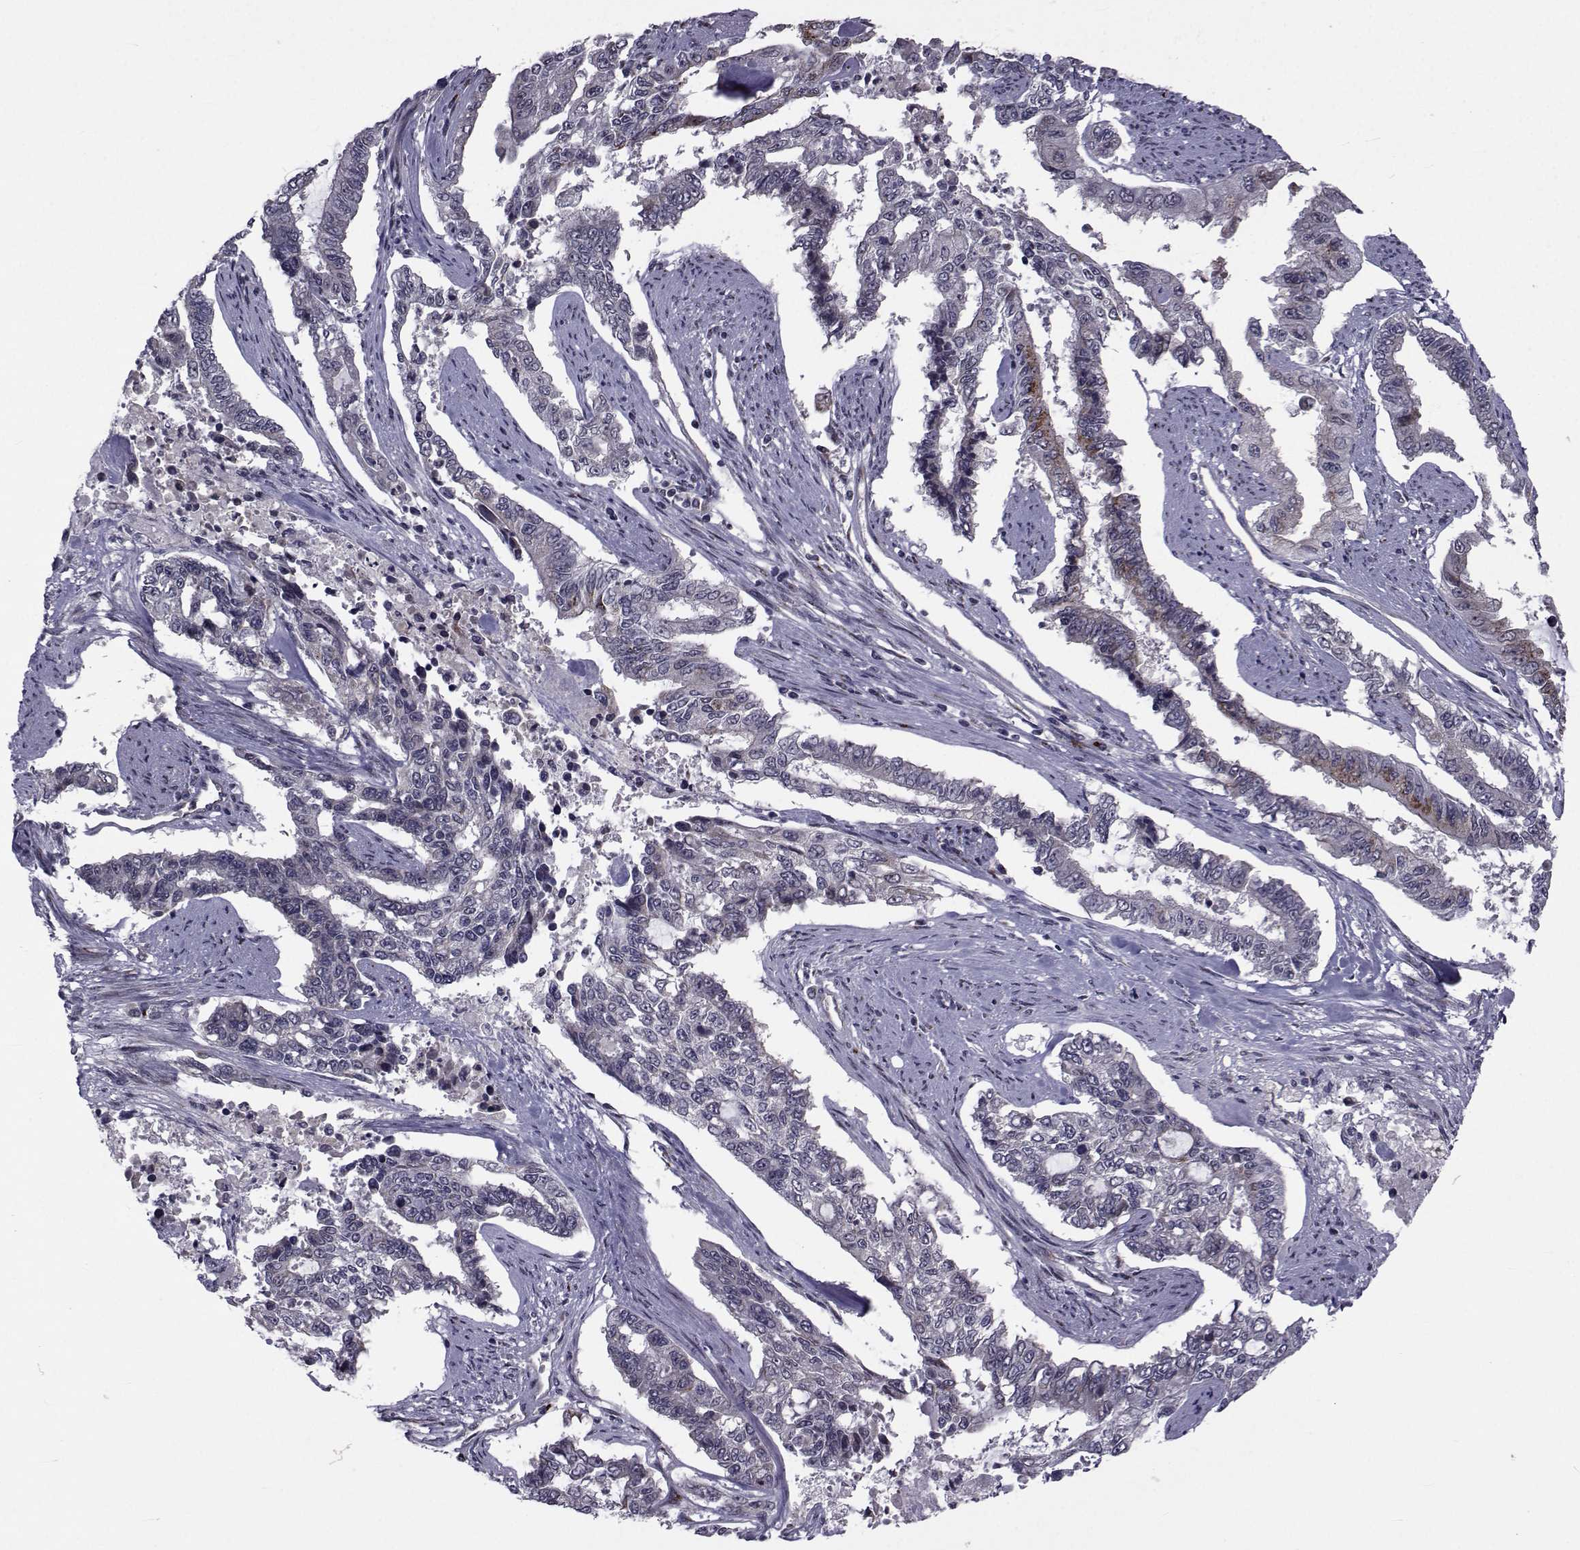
{"staining": {"intensity": "moderate", "quantity": "<25%", "location": "cytoplasmic/membranous"}, "tissue": "endometrial cancer", "cell_type": "Tumor cells", "image_type": "cancer", "snomed": [{"axis": "morphology", "description": "Adenocarcinoma, NOS"}, {"axis": "topography", "description": "Uterus"}], "caption": "IHC staining of endometrial adenocarcinoma, which displays low levels of moderate cytoplasmic/membranous positivity in approximately <25% of tumor cells indicating moderate cytoplasmic/membranous protein positivity. The staining was performed using DAB (3,3'-diaminobenzidine) (brown) for protein detection and nuclei were counterstained in hematoxylin (blue).", "gene": "ATP6V1C2", "patient": {"sex": "female", "age": 59}}